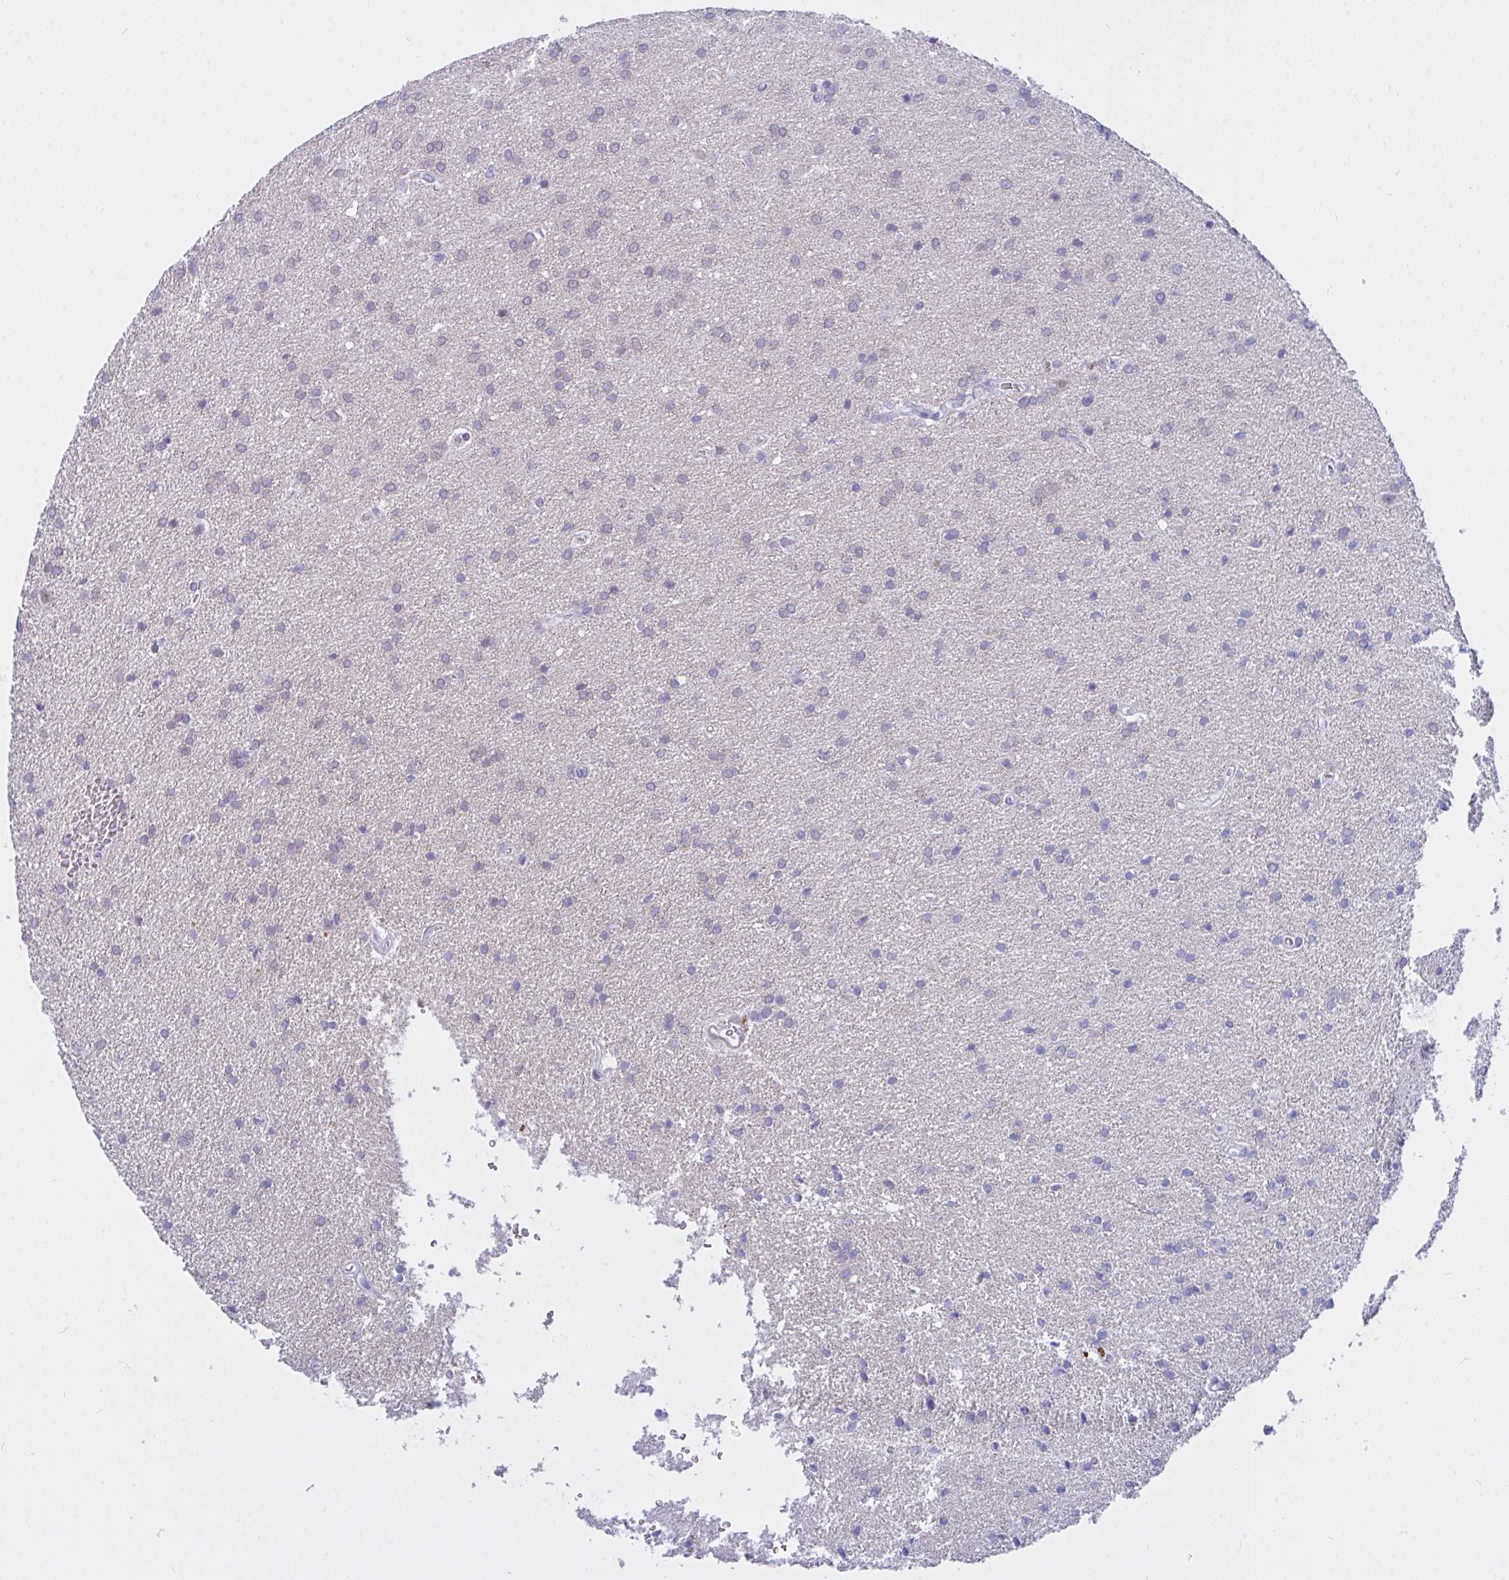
{"staining": {"intensity": "negative", "quantity": "none", "location": "none"}, "tissue": "glioma", "cell_type": "Tumor cells", "image_type": "cancer", "snomed": [{"axis": "morphology", "description": "Glioma, malignant, Low grade"}, {"axis": "topography", "description": "Brain"}], "caption": "Human malignant glioma (low-grade) stained for a protein using immunohistochemistry reveals no staining in tumor cells.", "gene": "FBXL22", "patient": {"sex": "female", "age": 34}}